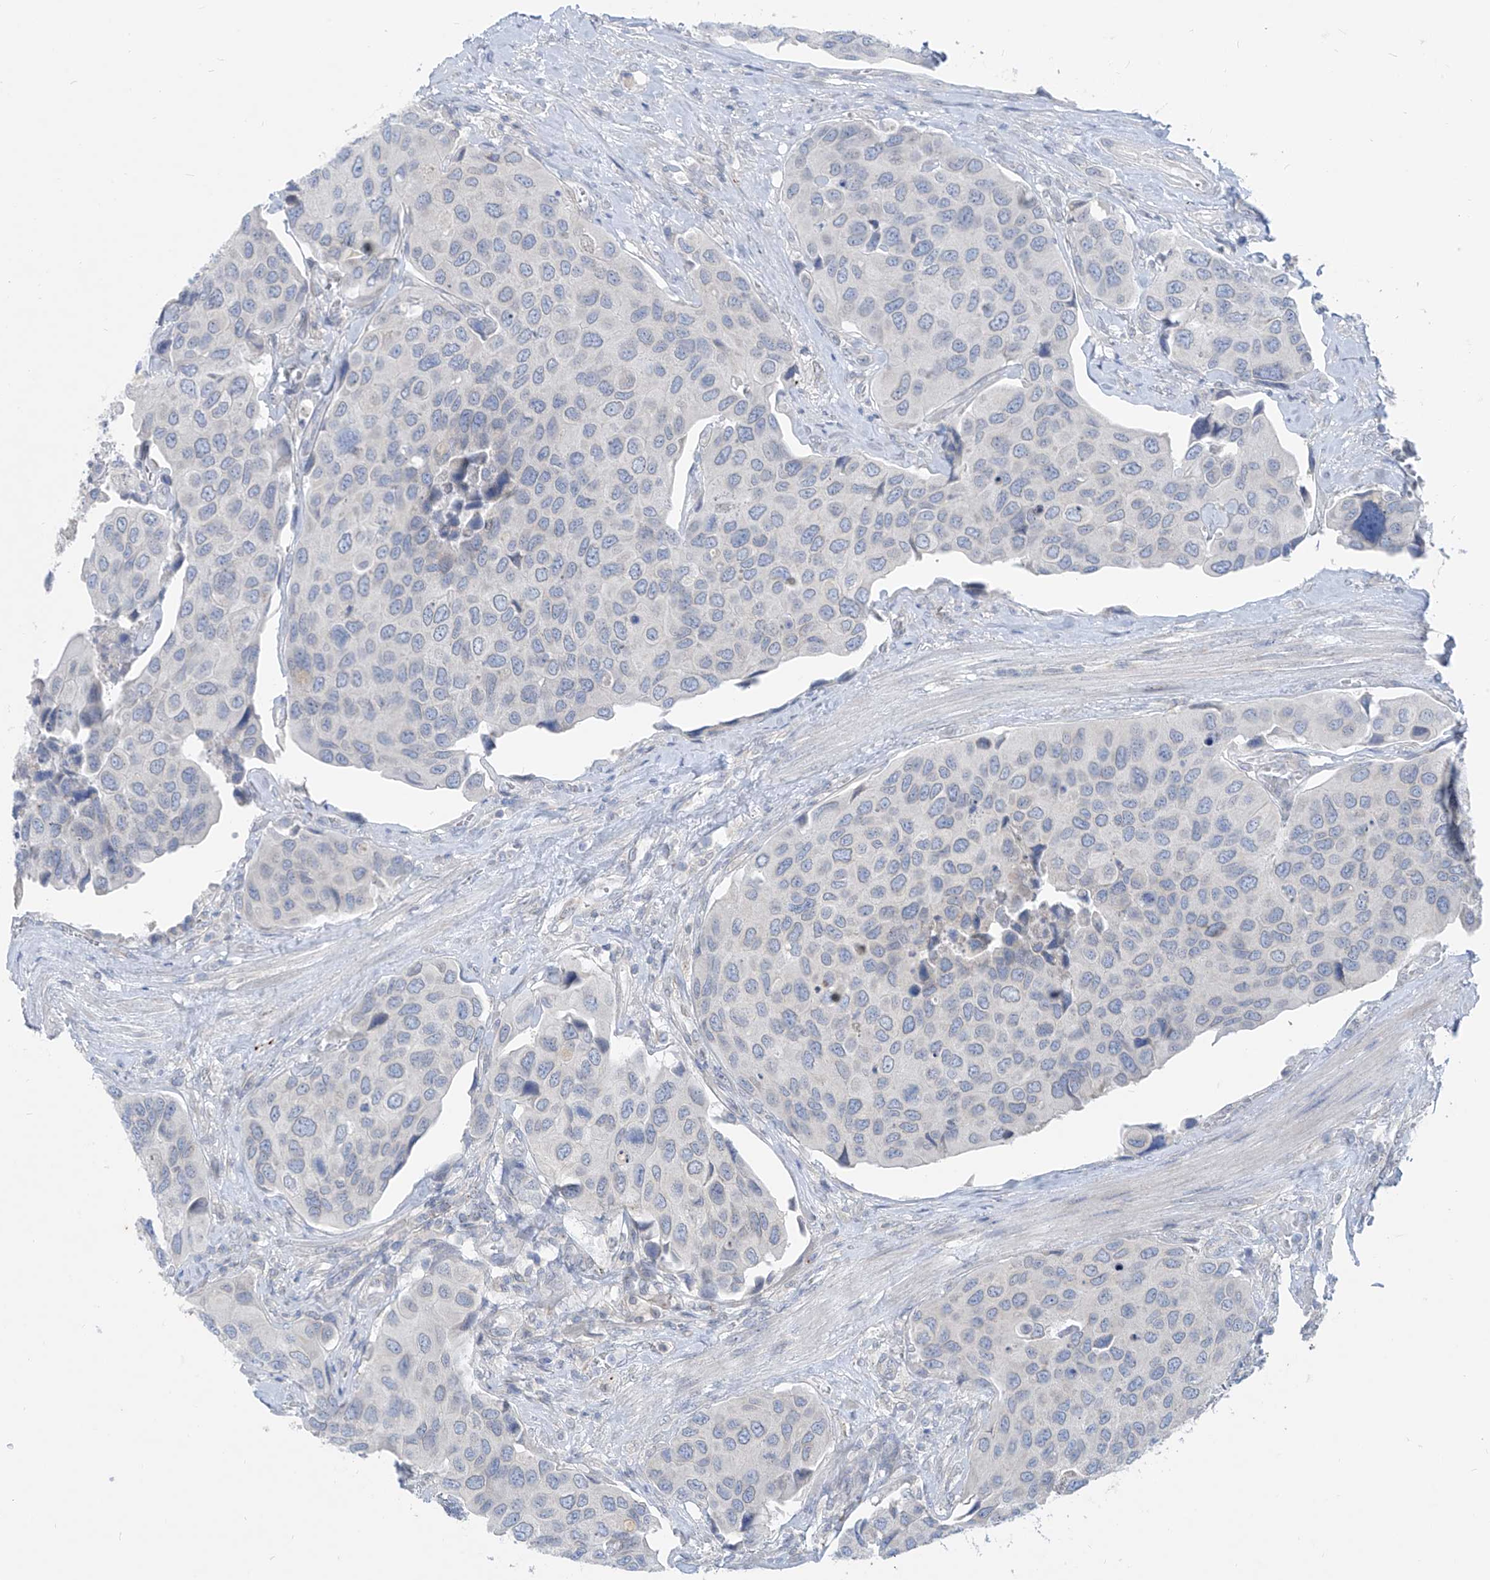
{"staining": {"intensity": "negative", "quantity": "none", "location": "none"}, "tissue": "urothelial cancer", "cell_type": "Tumor cells", "image_type": "cancer", "snomed": [{"axis": "morphology", "description": "Urothelial carcinoma, High grade"}, {"axis": "topography", "description": "Urinary bladder"}], "caption": "Immunohistochemistry micrograph of neoplastic tissue: human urothelial carcinoma (high-grade) stained with DAB (3,3'-diaminobenzidine) displays no significant protein expression in tumor cells. (Immunohistochemistry (ihc), brightfield microscopy, high magnification).", "gene": "KRTAP25-1", "patient": {"sex": "male", "age": 74}}